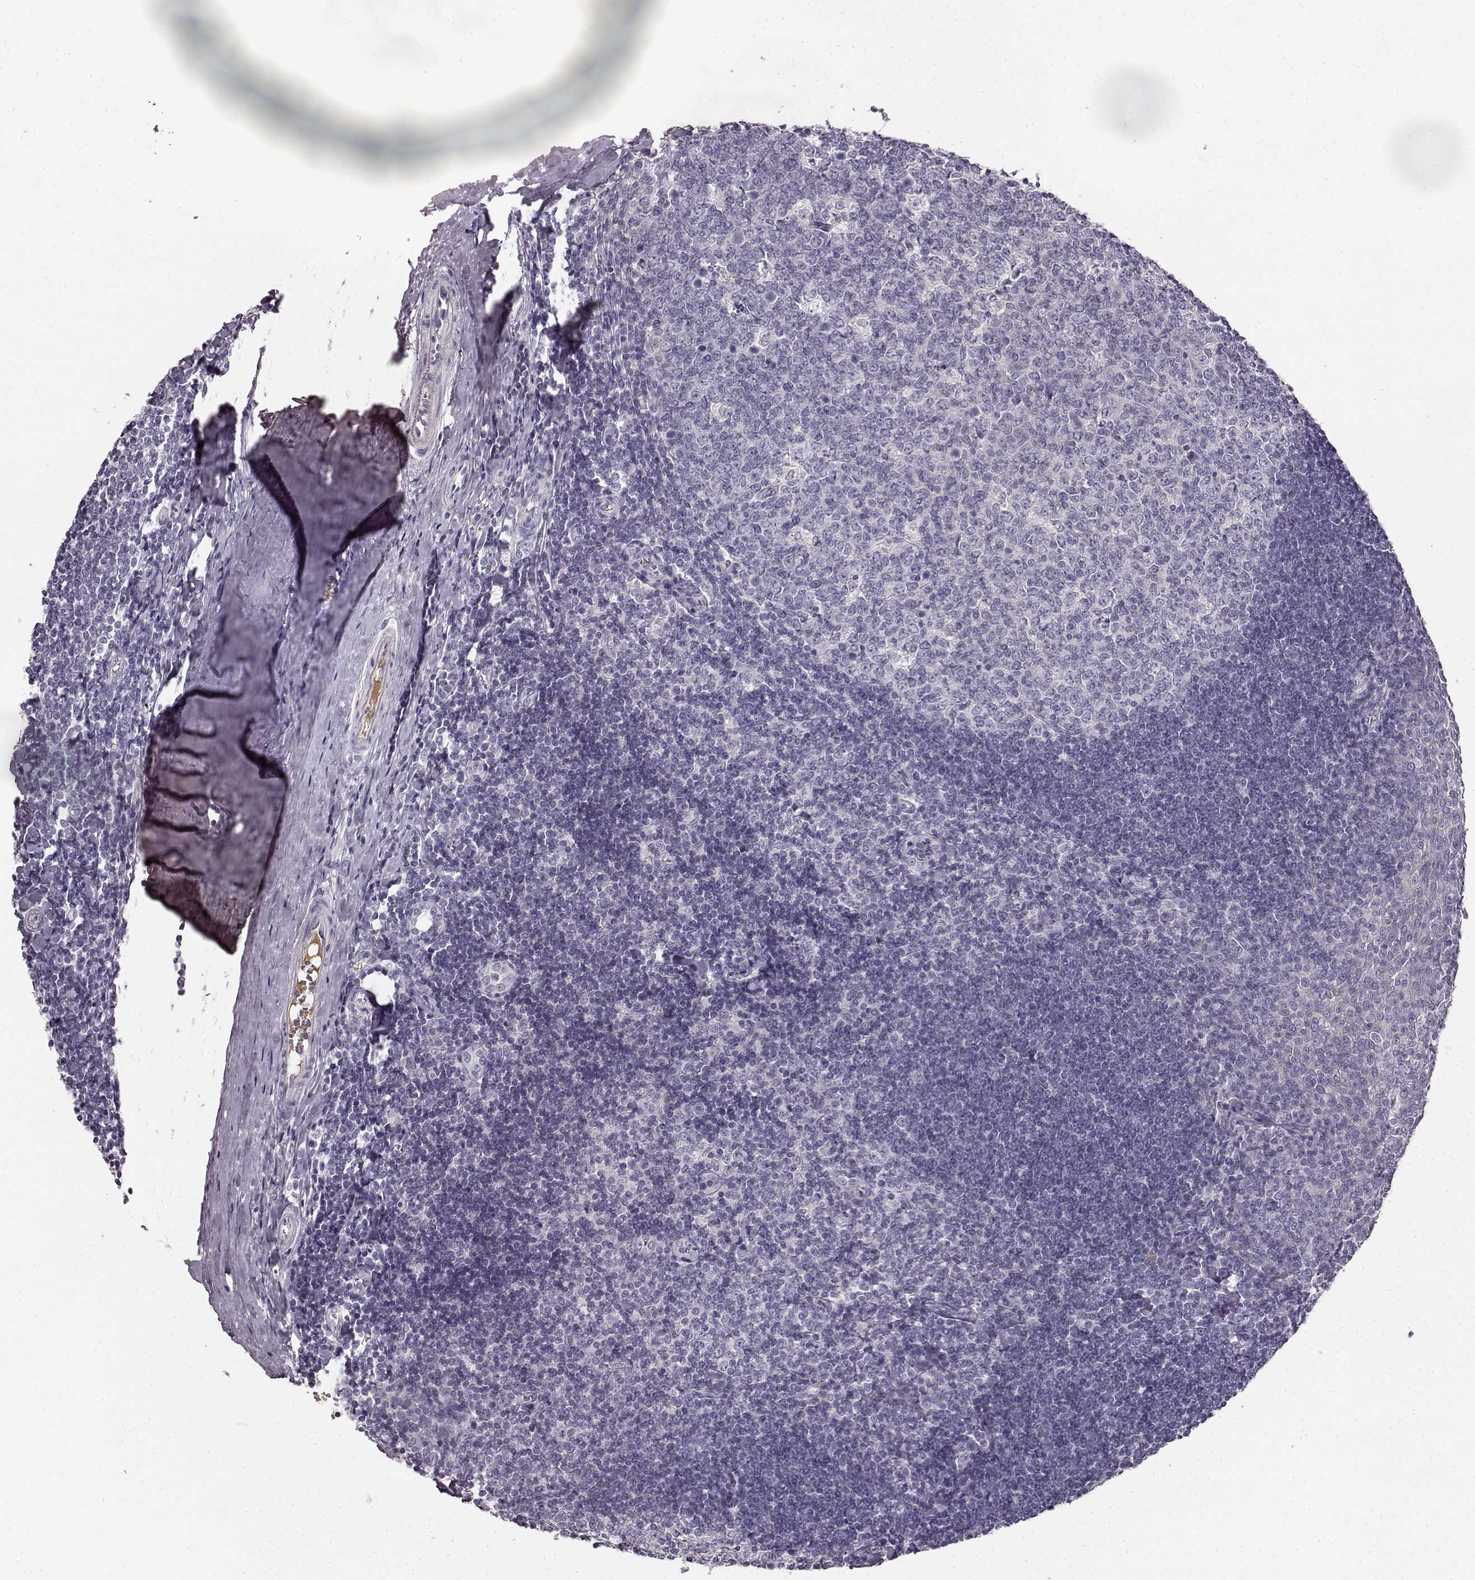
{"staining": {"intensity": "negative", "quantity": "none", "location": "none"}, "tissue": "tonsil", "cell_type": "Germinal center cells", "image_type": "normal", "snomed": [{"axis": "morphology", "description": "Normal tissue, NOS"}, {"axis": "topography", "description": "Tonsil"}], "caption": "A high-resolution image shows immunohistochemistry (IHC) staining of benign tonsil, which exhibits no significant positivity in germinal center cells. Brightfield microscopy of IHC stained with DAB (brown) and hematoxylin (blue), captured at high magnification.", "gene": "KIAA0319", "patient": {"sex": "female", "age": 12}}